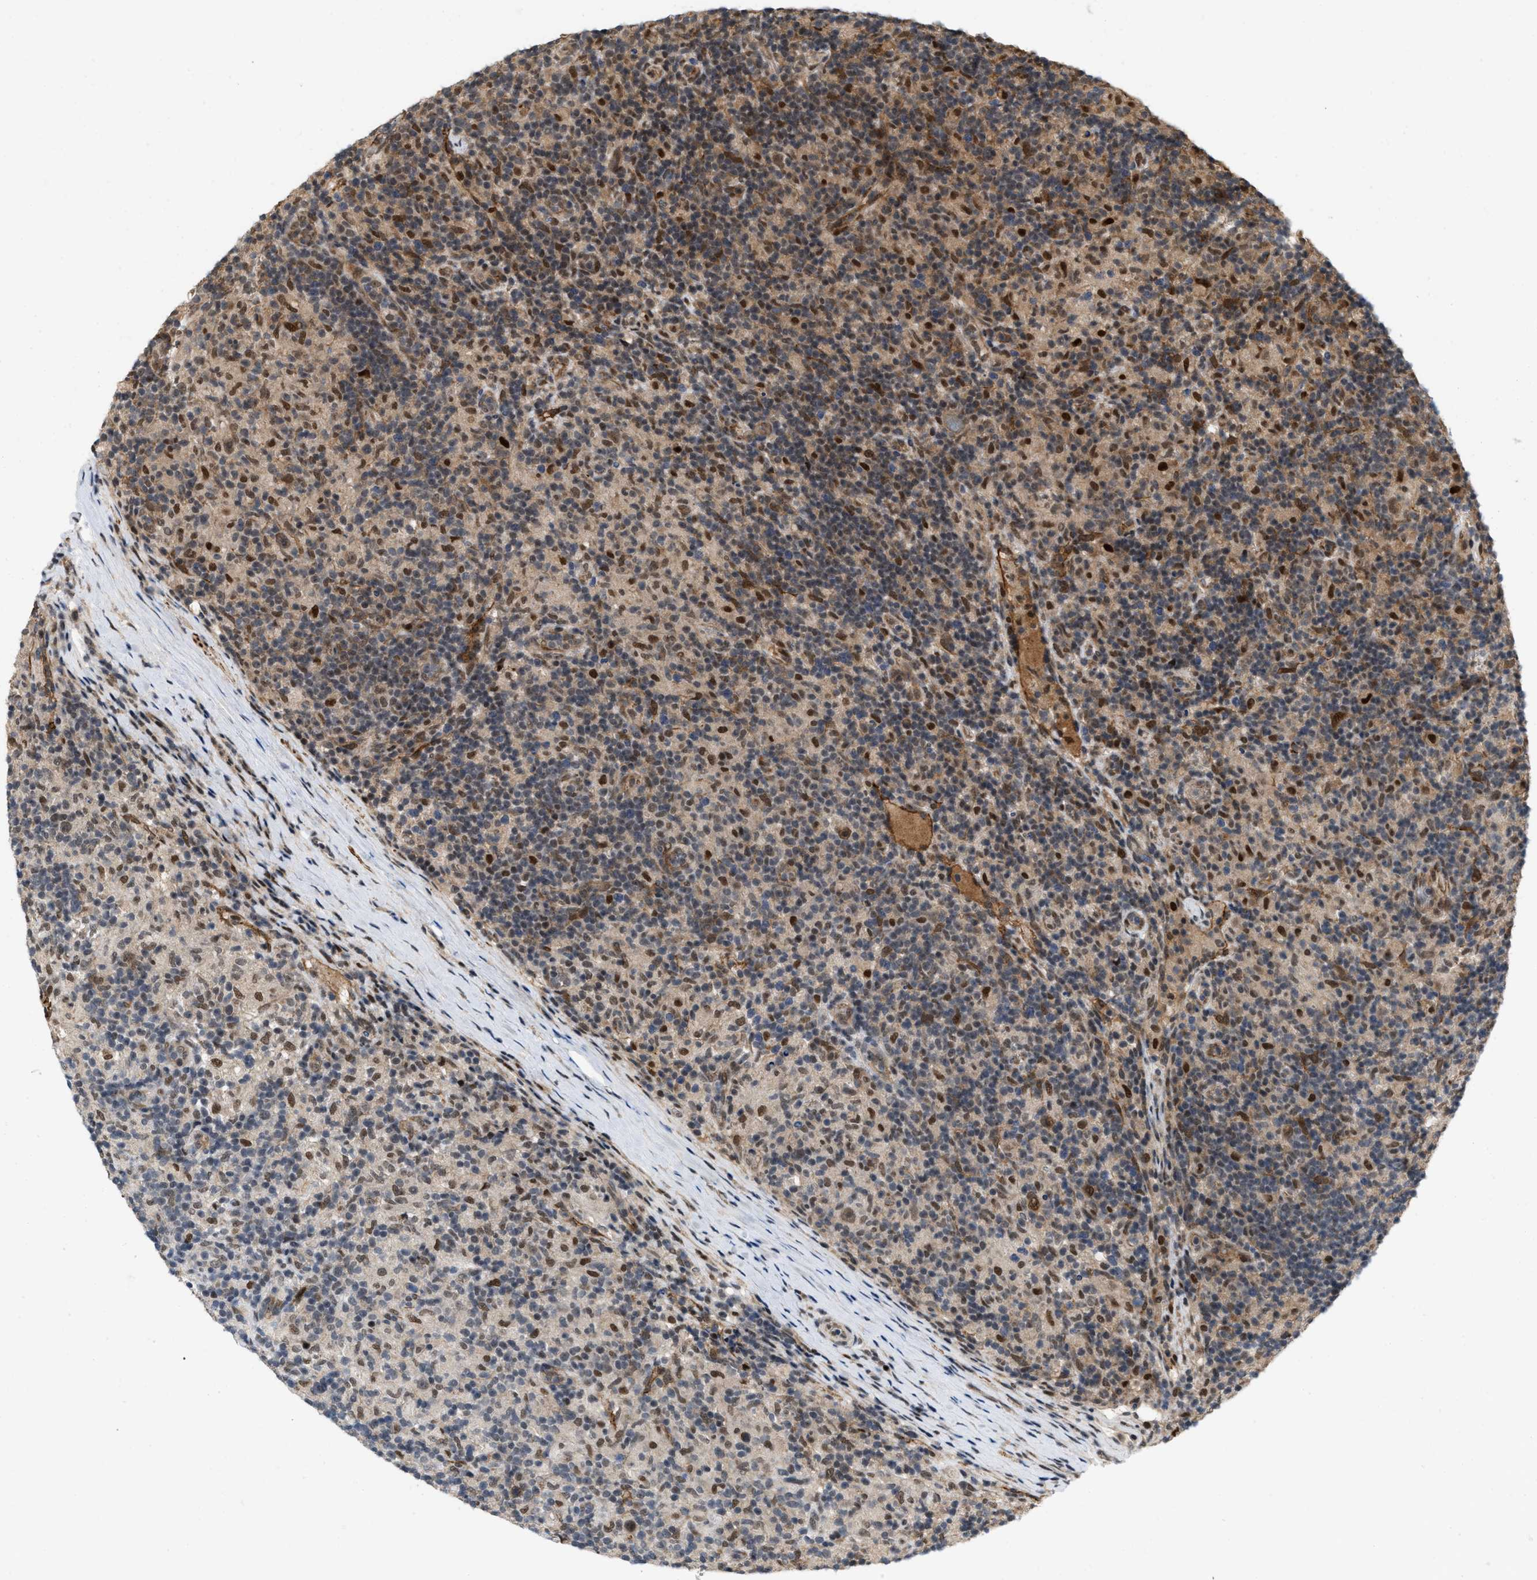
{"staining": {"intensity": "moderate", "quantity": ">75%", "location": "nuclear"}, "tissue": "lymphoma", "cell_type": "Tumor cells", "image_type": "cancer", "snomed": [{"axis": "morphology", "description": "Hodgkin's disease, NOS"}, {"axis": "topography", "description": "Lymph node"}], "caption": "Immunohistochemical staining of human Hodgkin's disease exhibits medium levels of moderate nuclear protein positivity in about >75% of tumor cells.", "gene": "ANKRD11", "patient": {"sex": "male", "age": 70}}